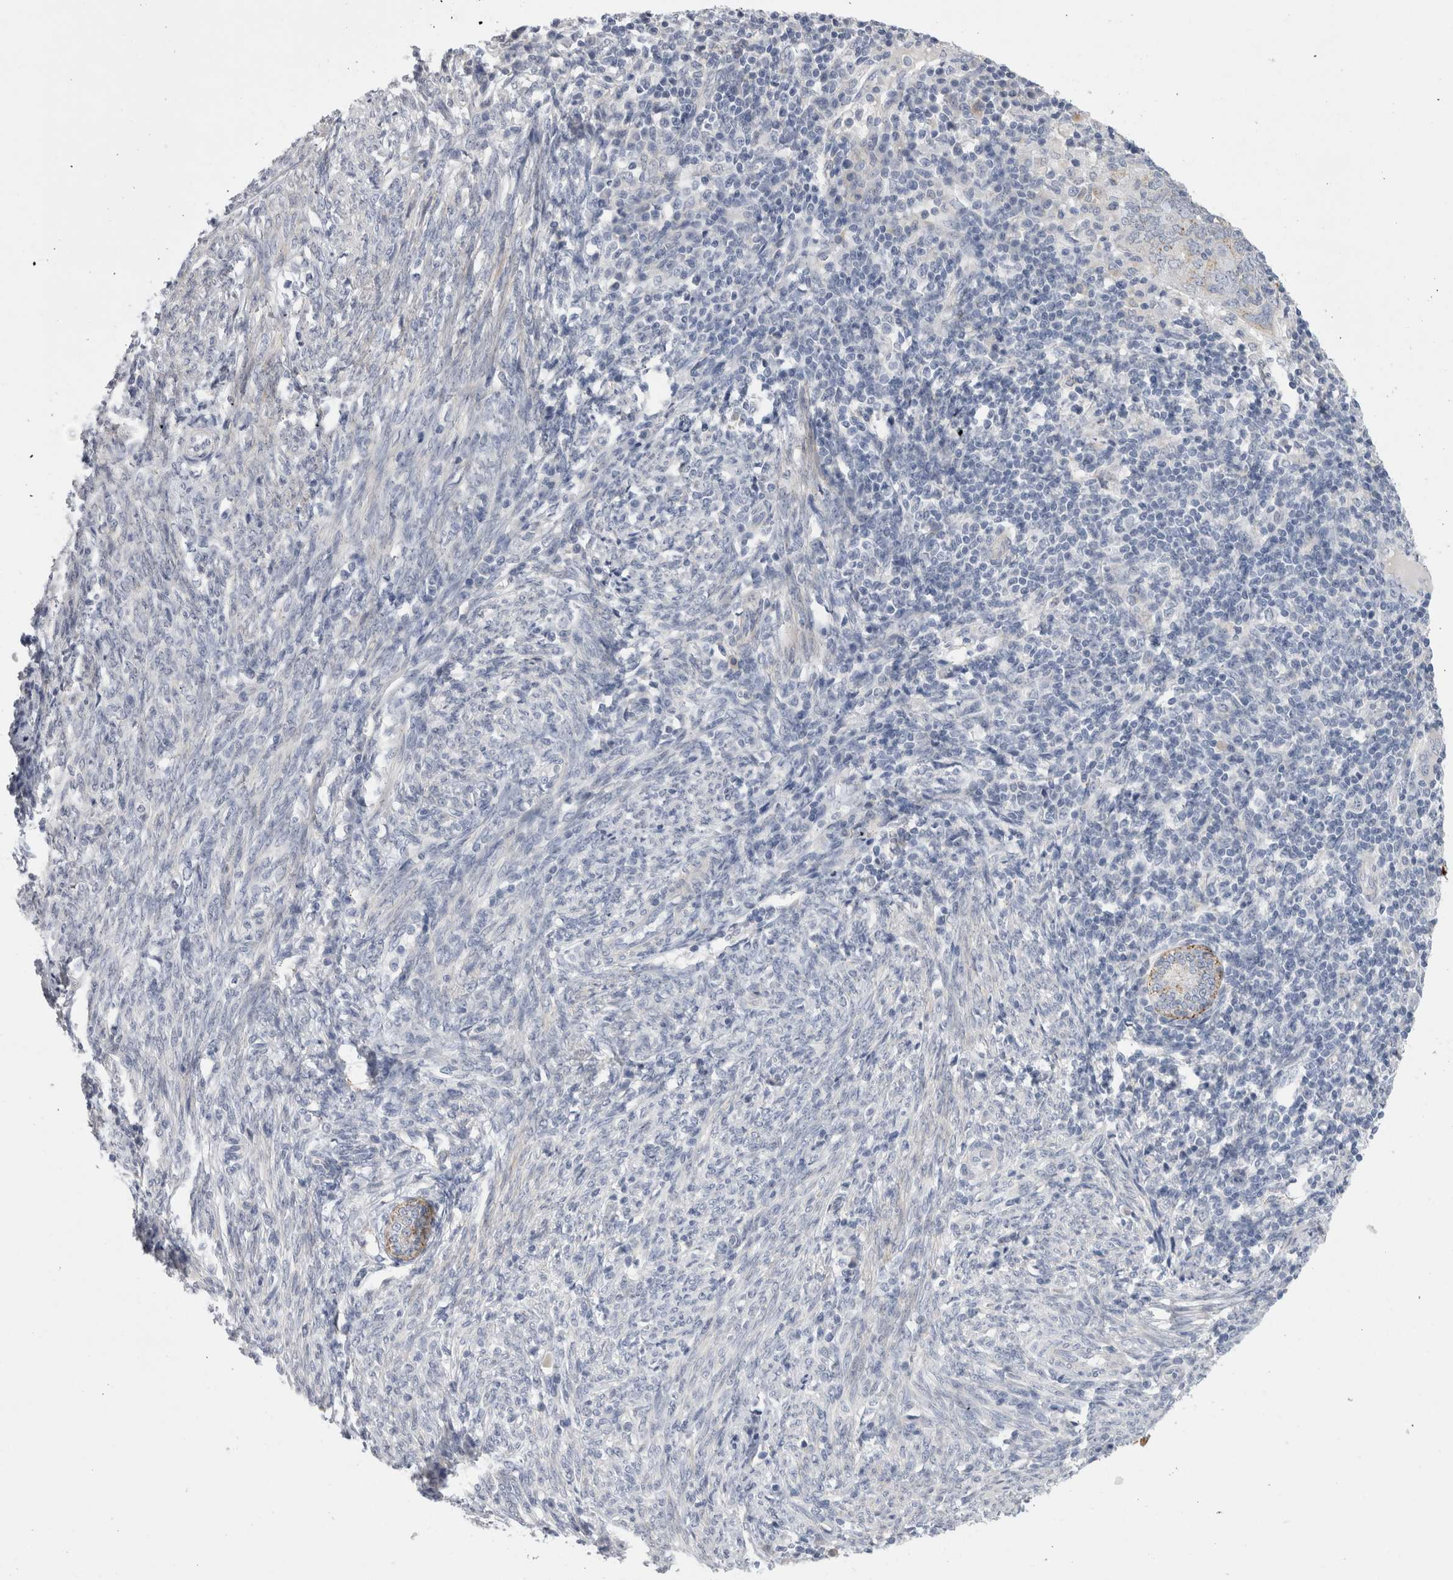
{"staining": {"intensity": "strong", "quantity": "<25%", "location": "cytoplasmic/membranous"}, "tissue": "endometrial cancer", "cell_type": "Tumor cells", "image_type": "cancer", "snomed": [{"axis": "morphology", "description": "Adenocarcinoma, NOS"}, {"axis": "topography", "description": "Uterus"}], "caption": "A micrograph of endometrial cancer (adenocarcinoma) stained for a protein exhibits strong cytoplasmic/membranous brown staining in tumor cells.", "gene": "GAA", "patient": {"sex": "female", "age": 77}}